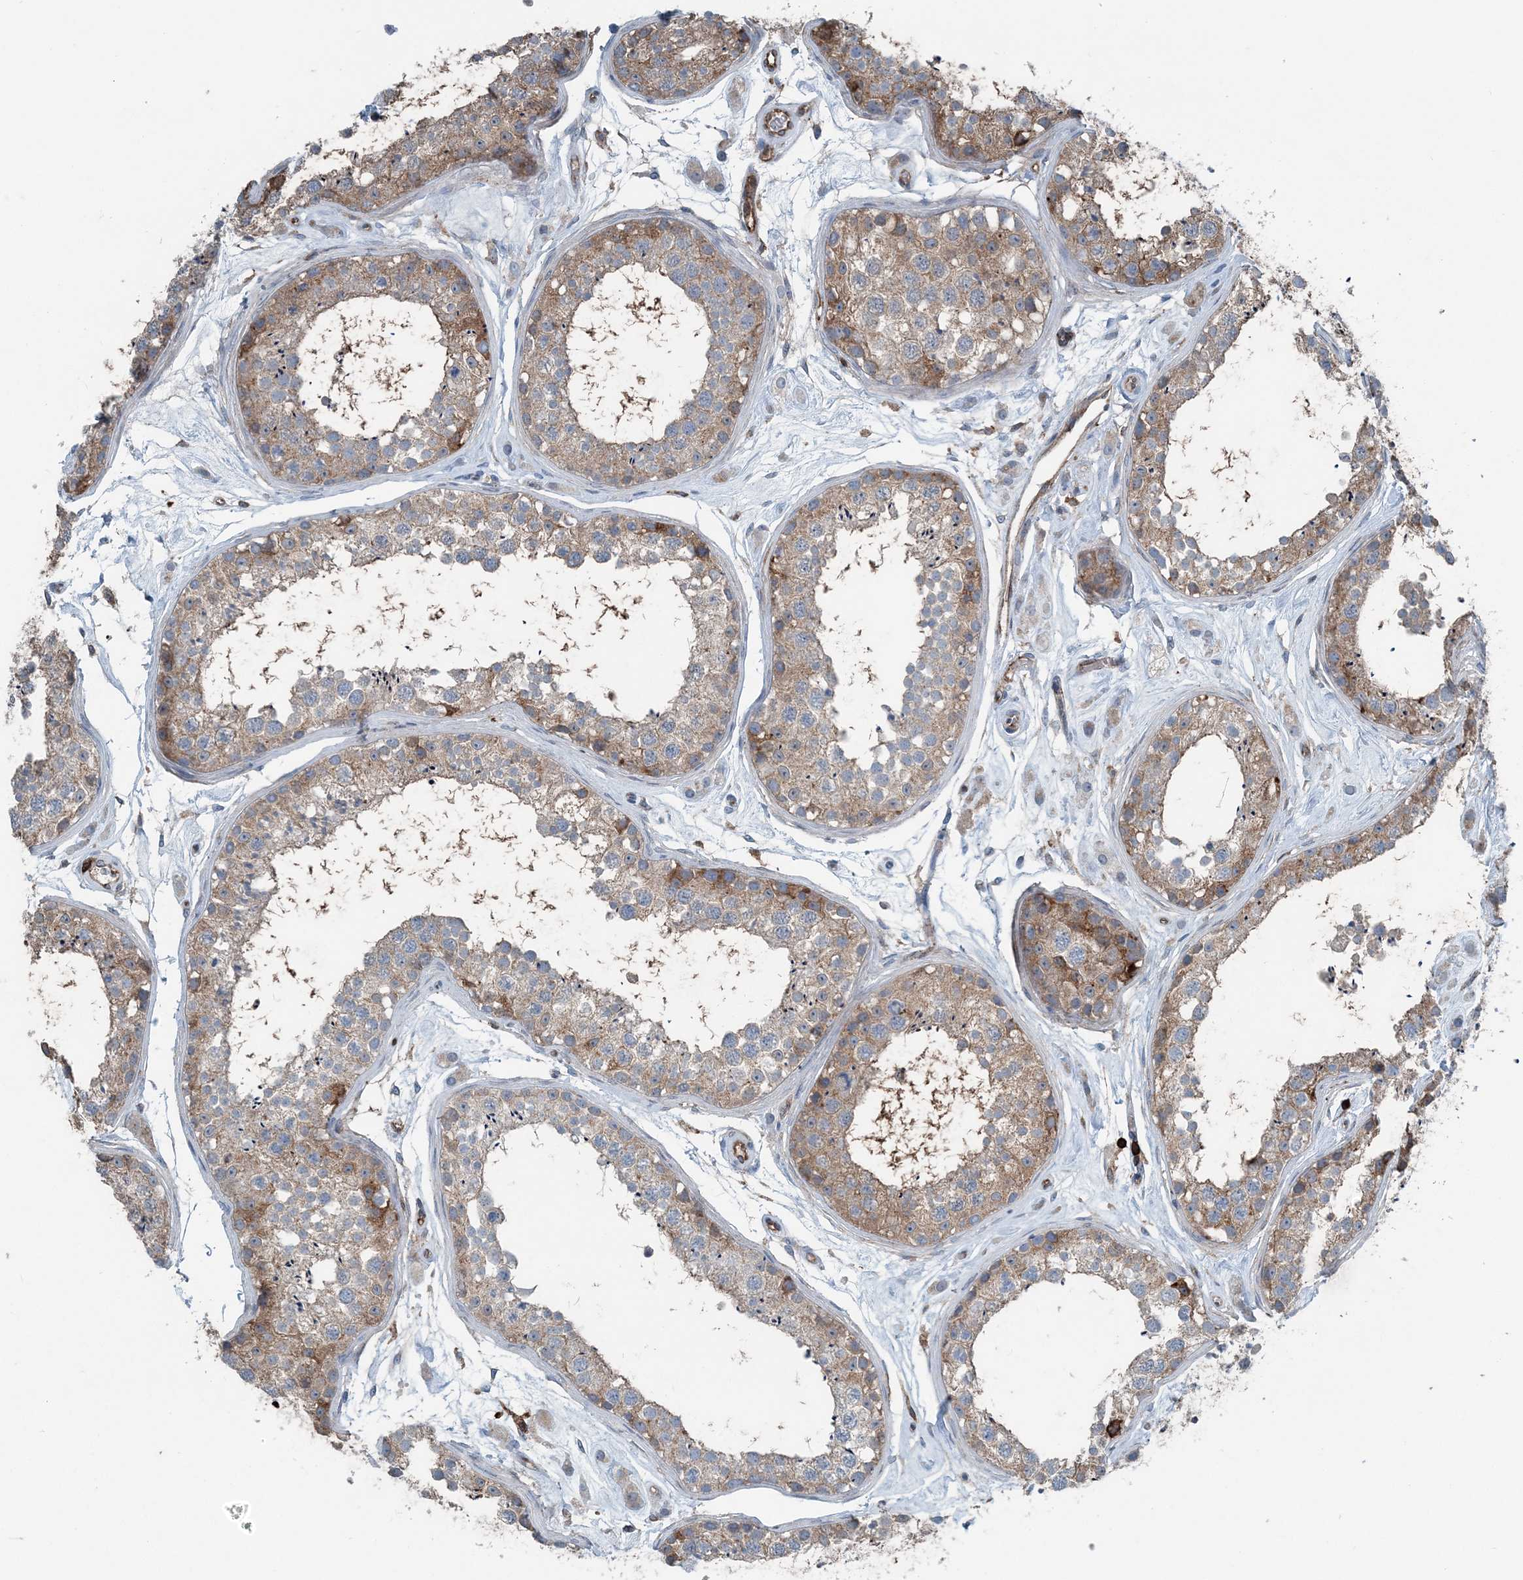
{"staining": {"intensity": "moderate", "quantity": "25%-75%", "location": "cytoplasmic/membranous"}, "tissue": "testis", "cell_type": "Cells in seminiferous ducts", "image_type": "normal", "snomed": [{"axis": "morphology", "description": "Normal tissue, NOS"}, {"axis": "topography", "description": "Testis"}], "caption": "The histopathology image demonstrates a brown stain indicating the presence of a protein in the cytoplasmic/membranous of cells in seminiferous ducts in testis.", "gene": "CFL1", "patient": {"sex": "male", "age": 25}}